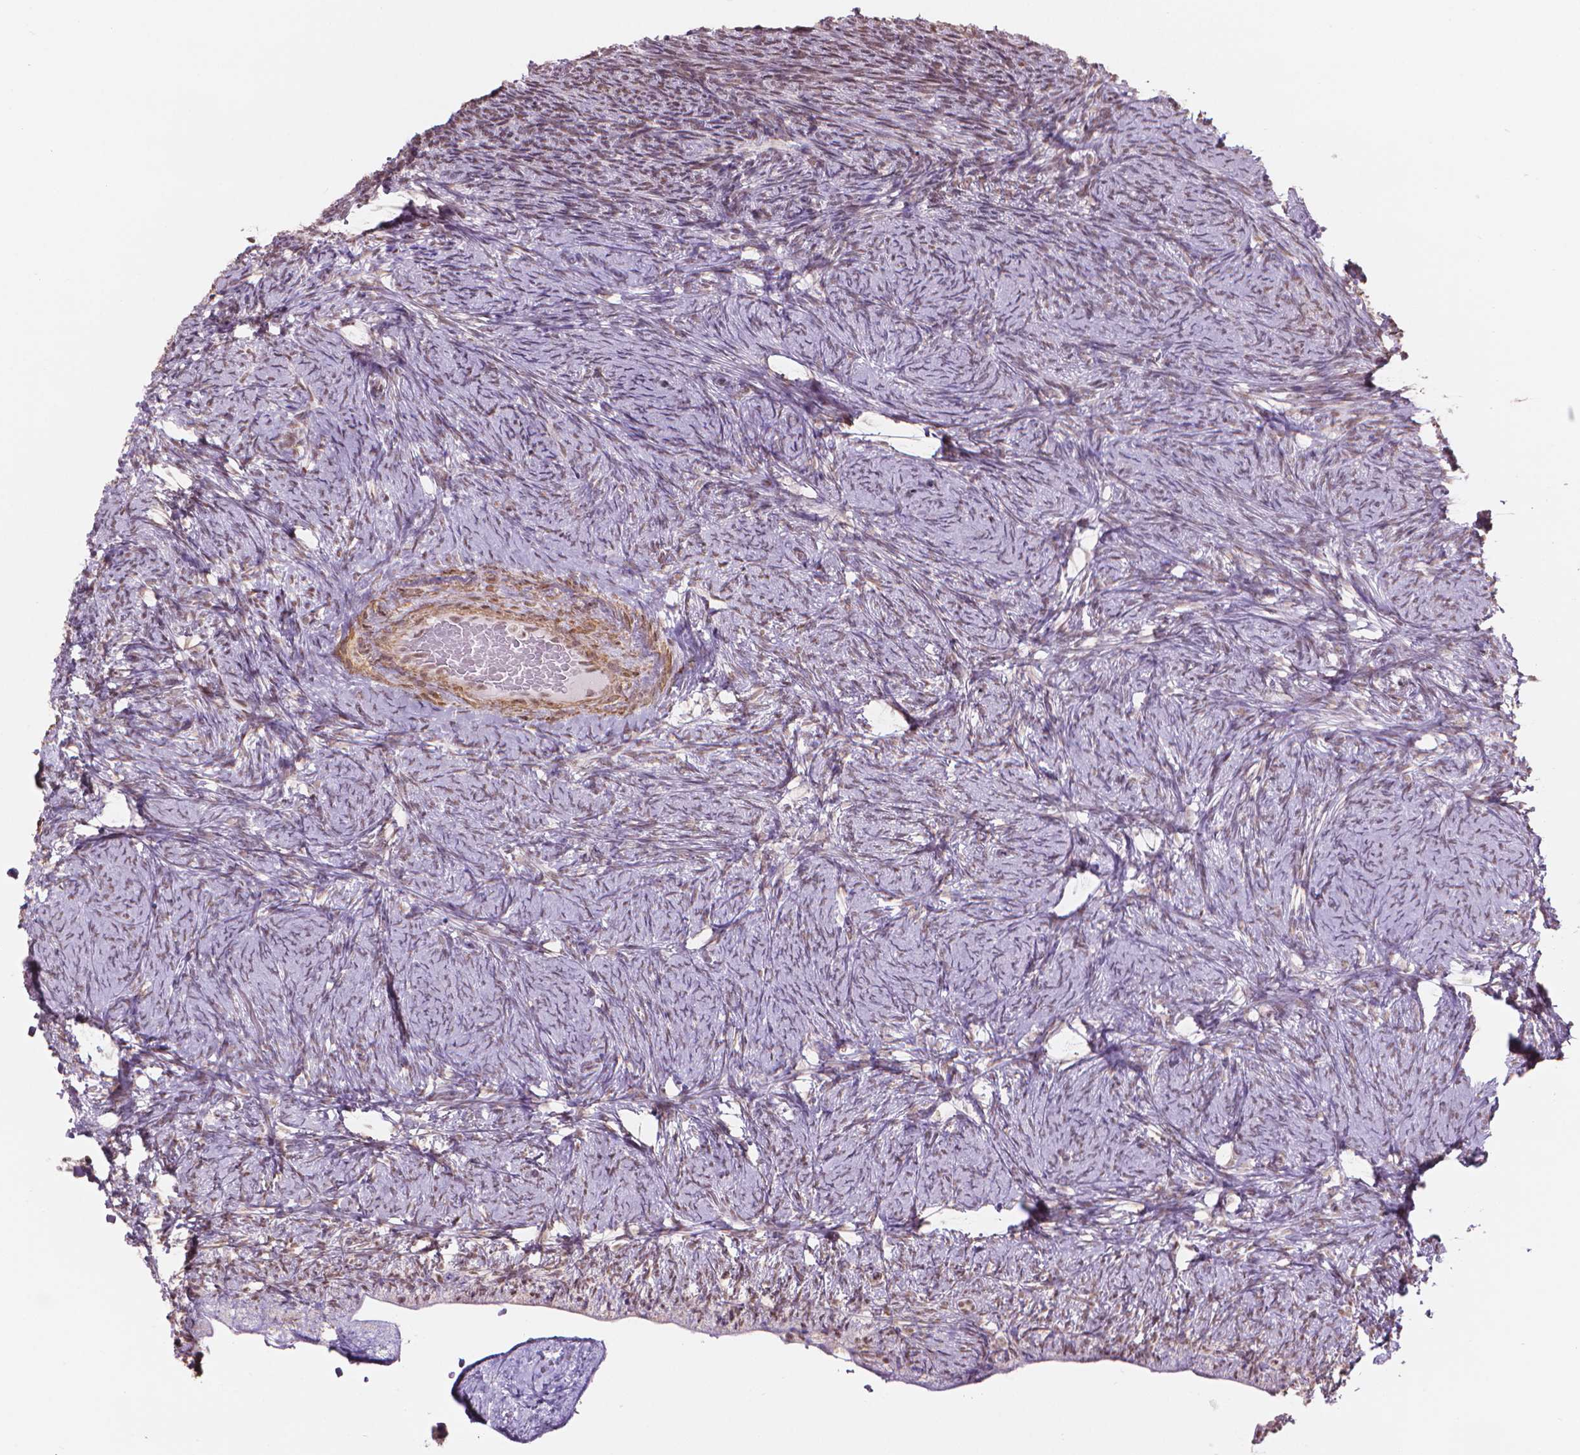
{"staining": {"intensity": "weak", "quantity": "<25%", "location": "nuclear"}, "tissue": "ovary", "cell_type": "Ovarian stroma cells", "image_type": "normal", "snomed": [{"axis": "morphology", "description": "Normal tissue, NOS"}, {"axis": "topography", "description": "Ovary"}], "caption": "DAB (3,3'-diaminobenzidine) immunohistochemical staining of unremarkable human ovary displays no significant positivity in ovarian stroma cells.", "gene": "HOXD4", "patient": {"sex": "female", "age": 34}}